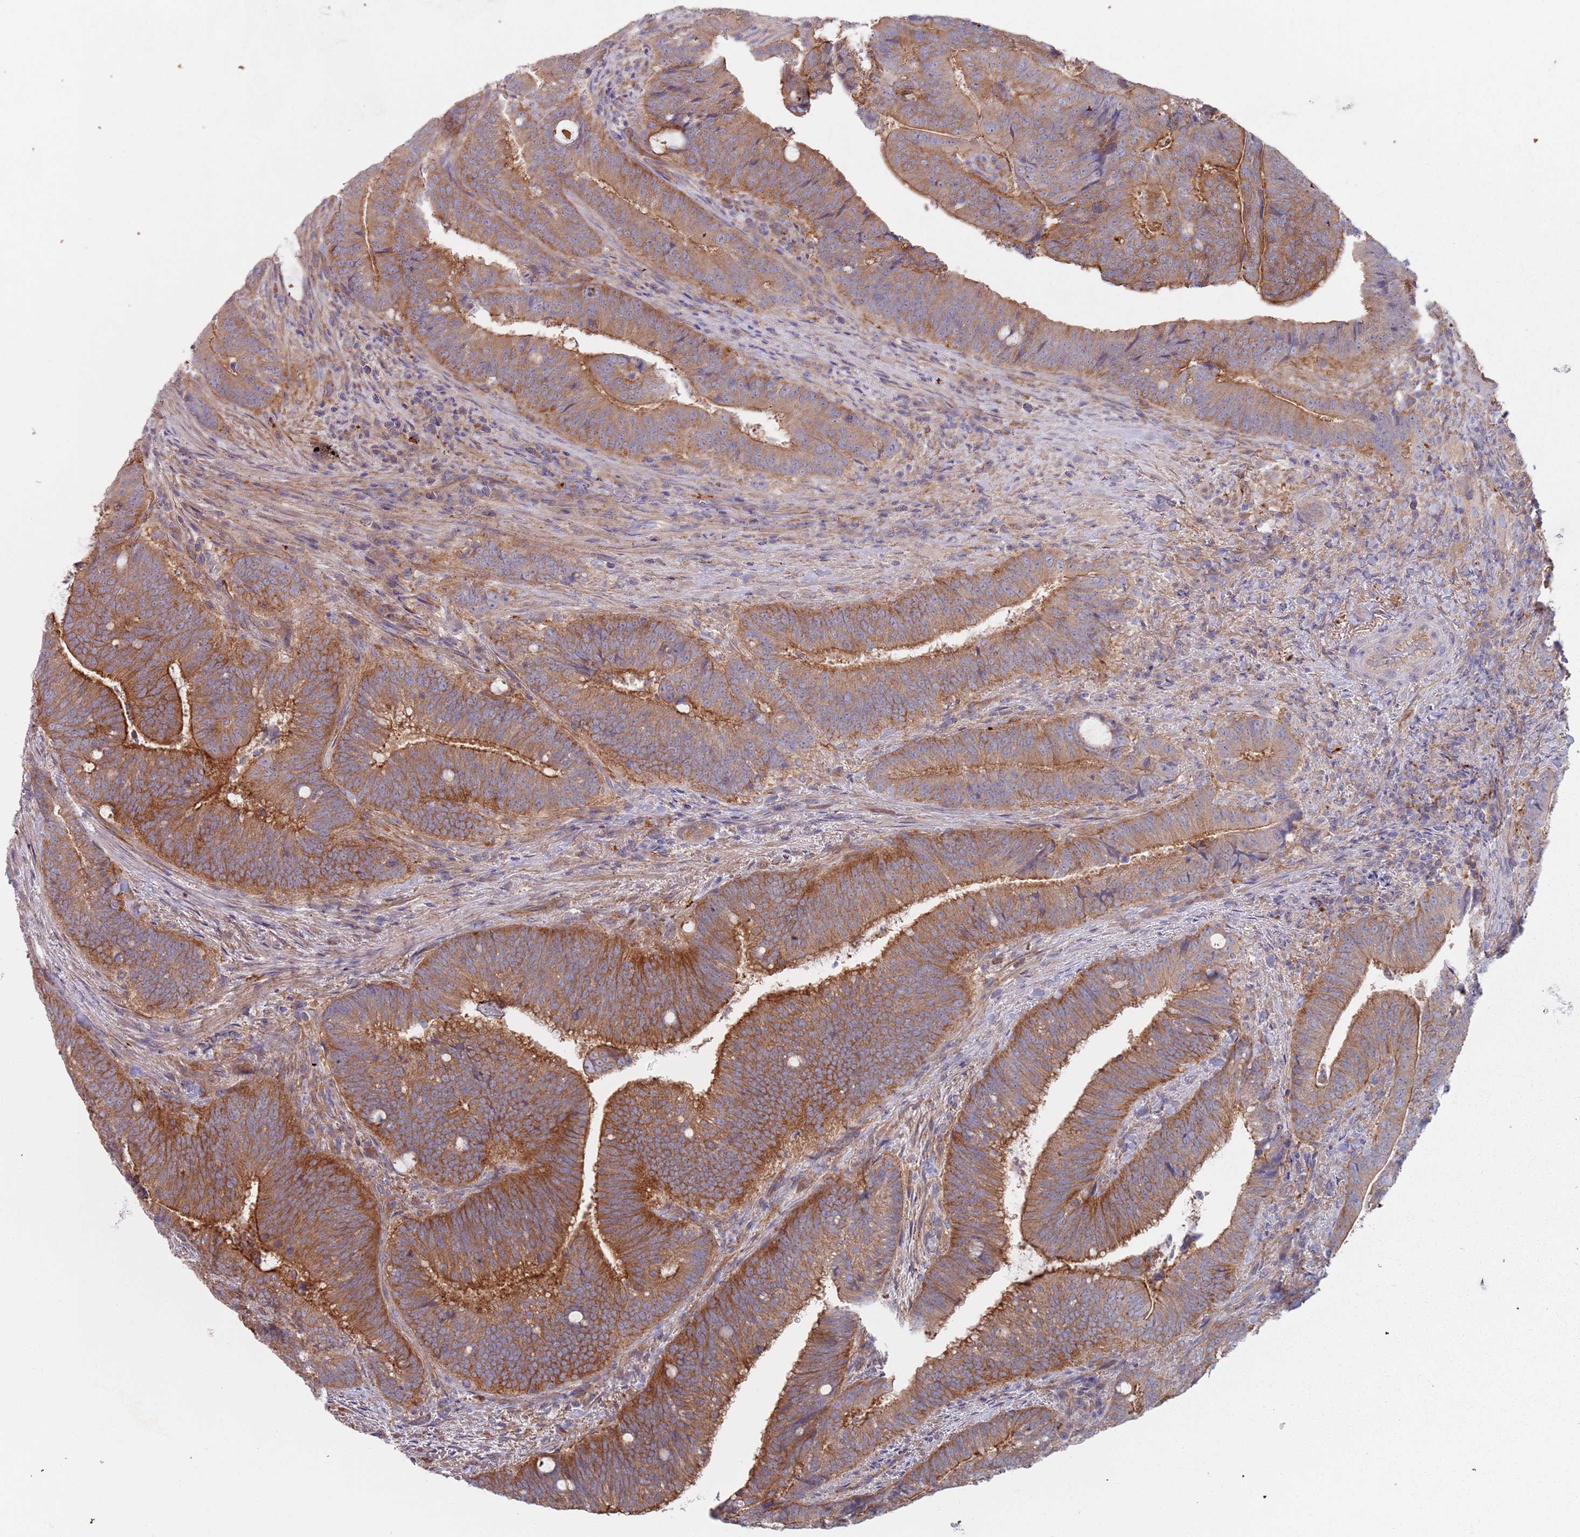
{"staining": {"intensity": "moderate", "quantity": ">75%", "location": "cytoplasmic/membranous"}, "tissue": "colorectal cancer", "cell_type": "Tumor cells", "image_type": "cancer", "snomed": [{"axis": "morphology", "description": "Adenocarcinoma, NOS"}, {"axis": "topography", "description": "Colon"}], "caption": "Tumor cells display medium levels of moderate cytoplasmic/membranous positivity in about >75% of cells in colorectal cancer.", "gene": "APPL2", "patient": {"sex": "female", "age": 43}}